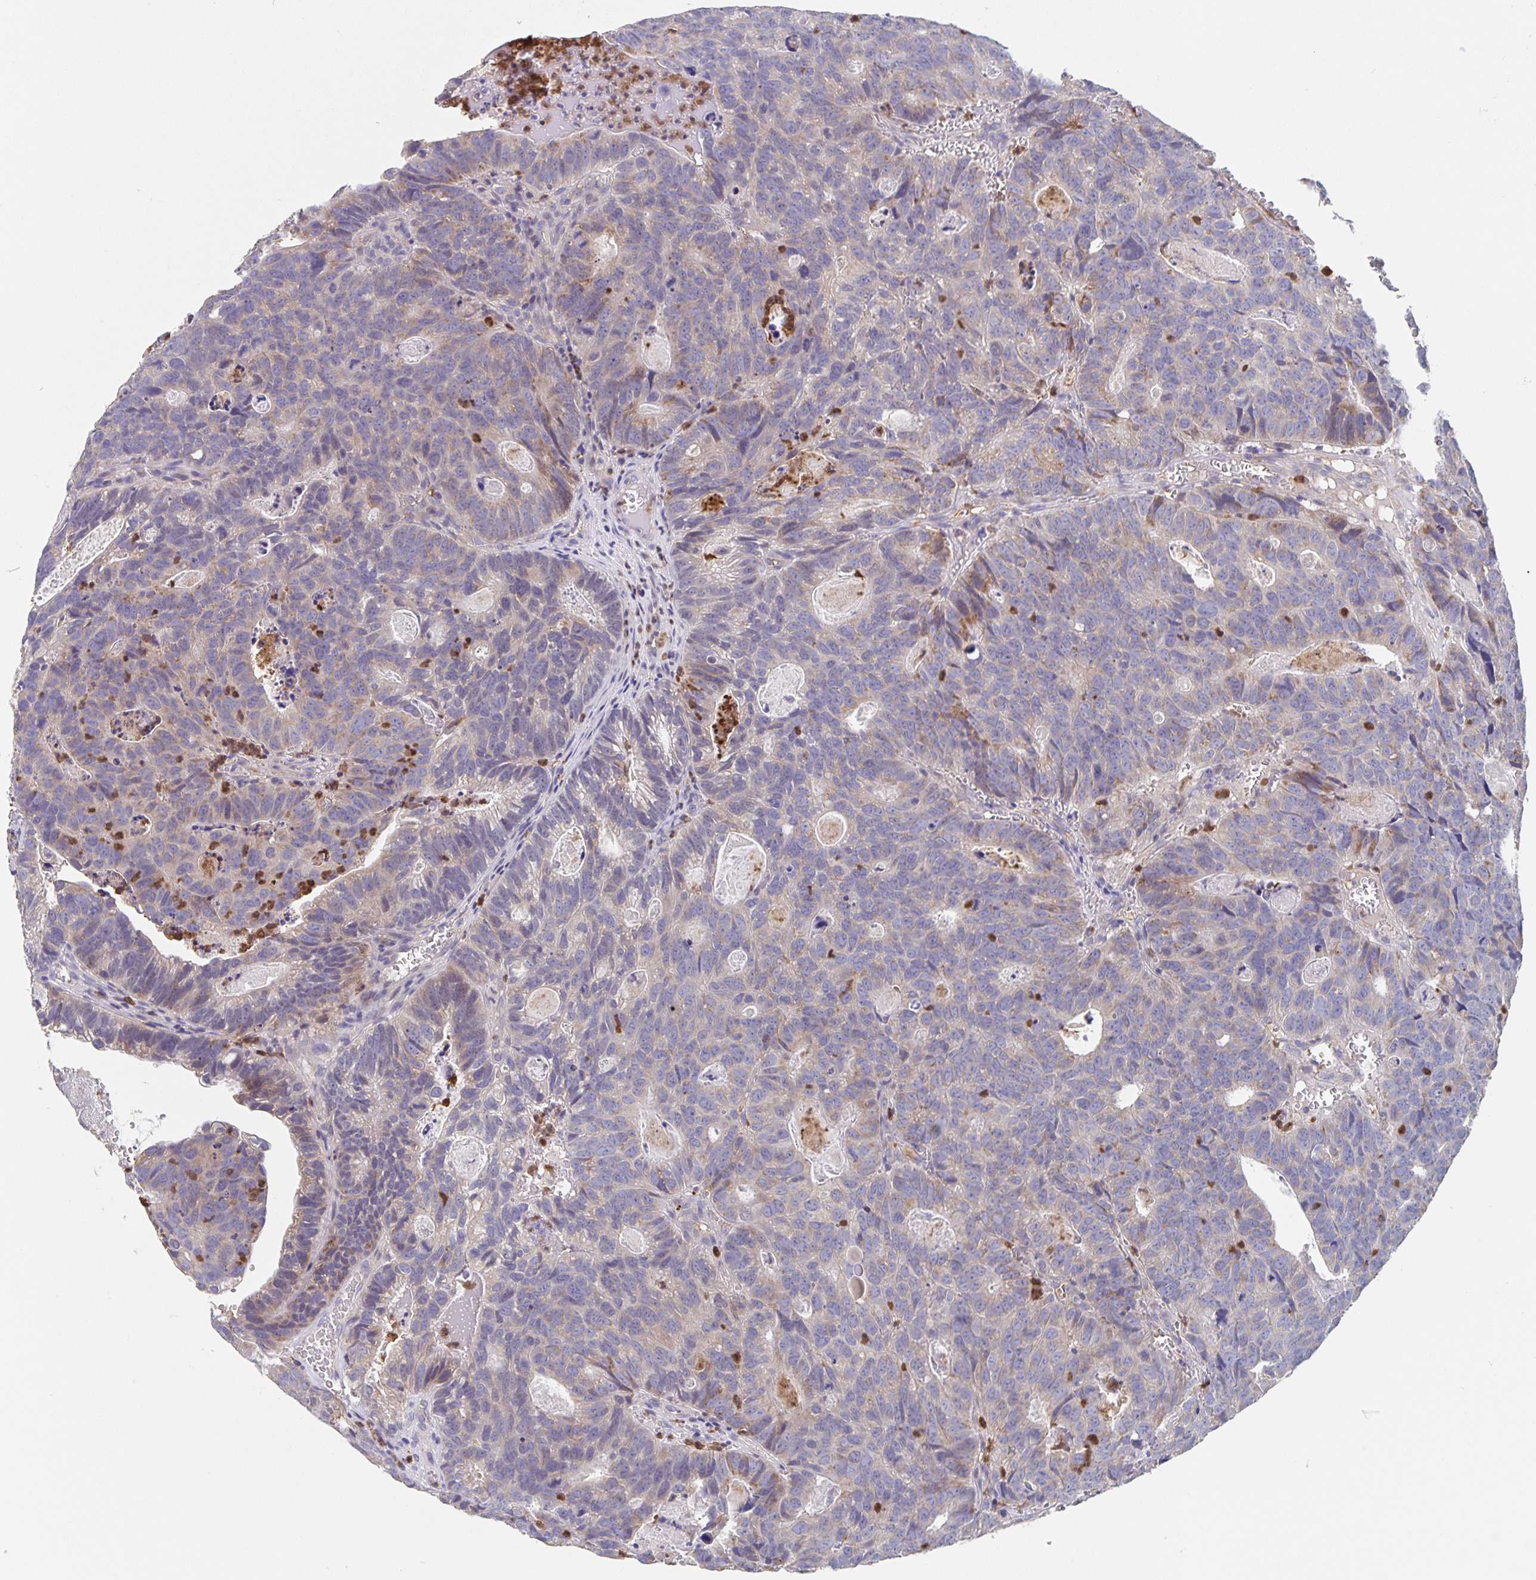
{"staining": {"intensity": "weak", "quantity": "25%-75%", "location": "cytoplasmic/membranous"}, "tissue": "head and neck cancer", "cell_type": "Tumor cells", "image_type": "cancer", "snomed": [{"axis": "morphology", "description": "Adenocarcinoma, NOS"}, {"axis": "topography", "description": "Head-Neck"}], "caption": "Adenocarcinoma (head and neck) stained for a protein exhibits weak cytoplasmic/membranous positivity in tumor cells.", "gene": "CDC42BPG", "patient": {"sex": "male", "age": 62}}